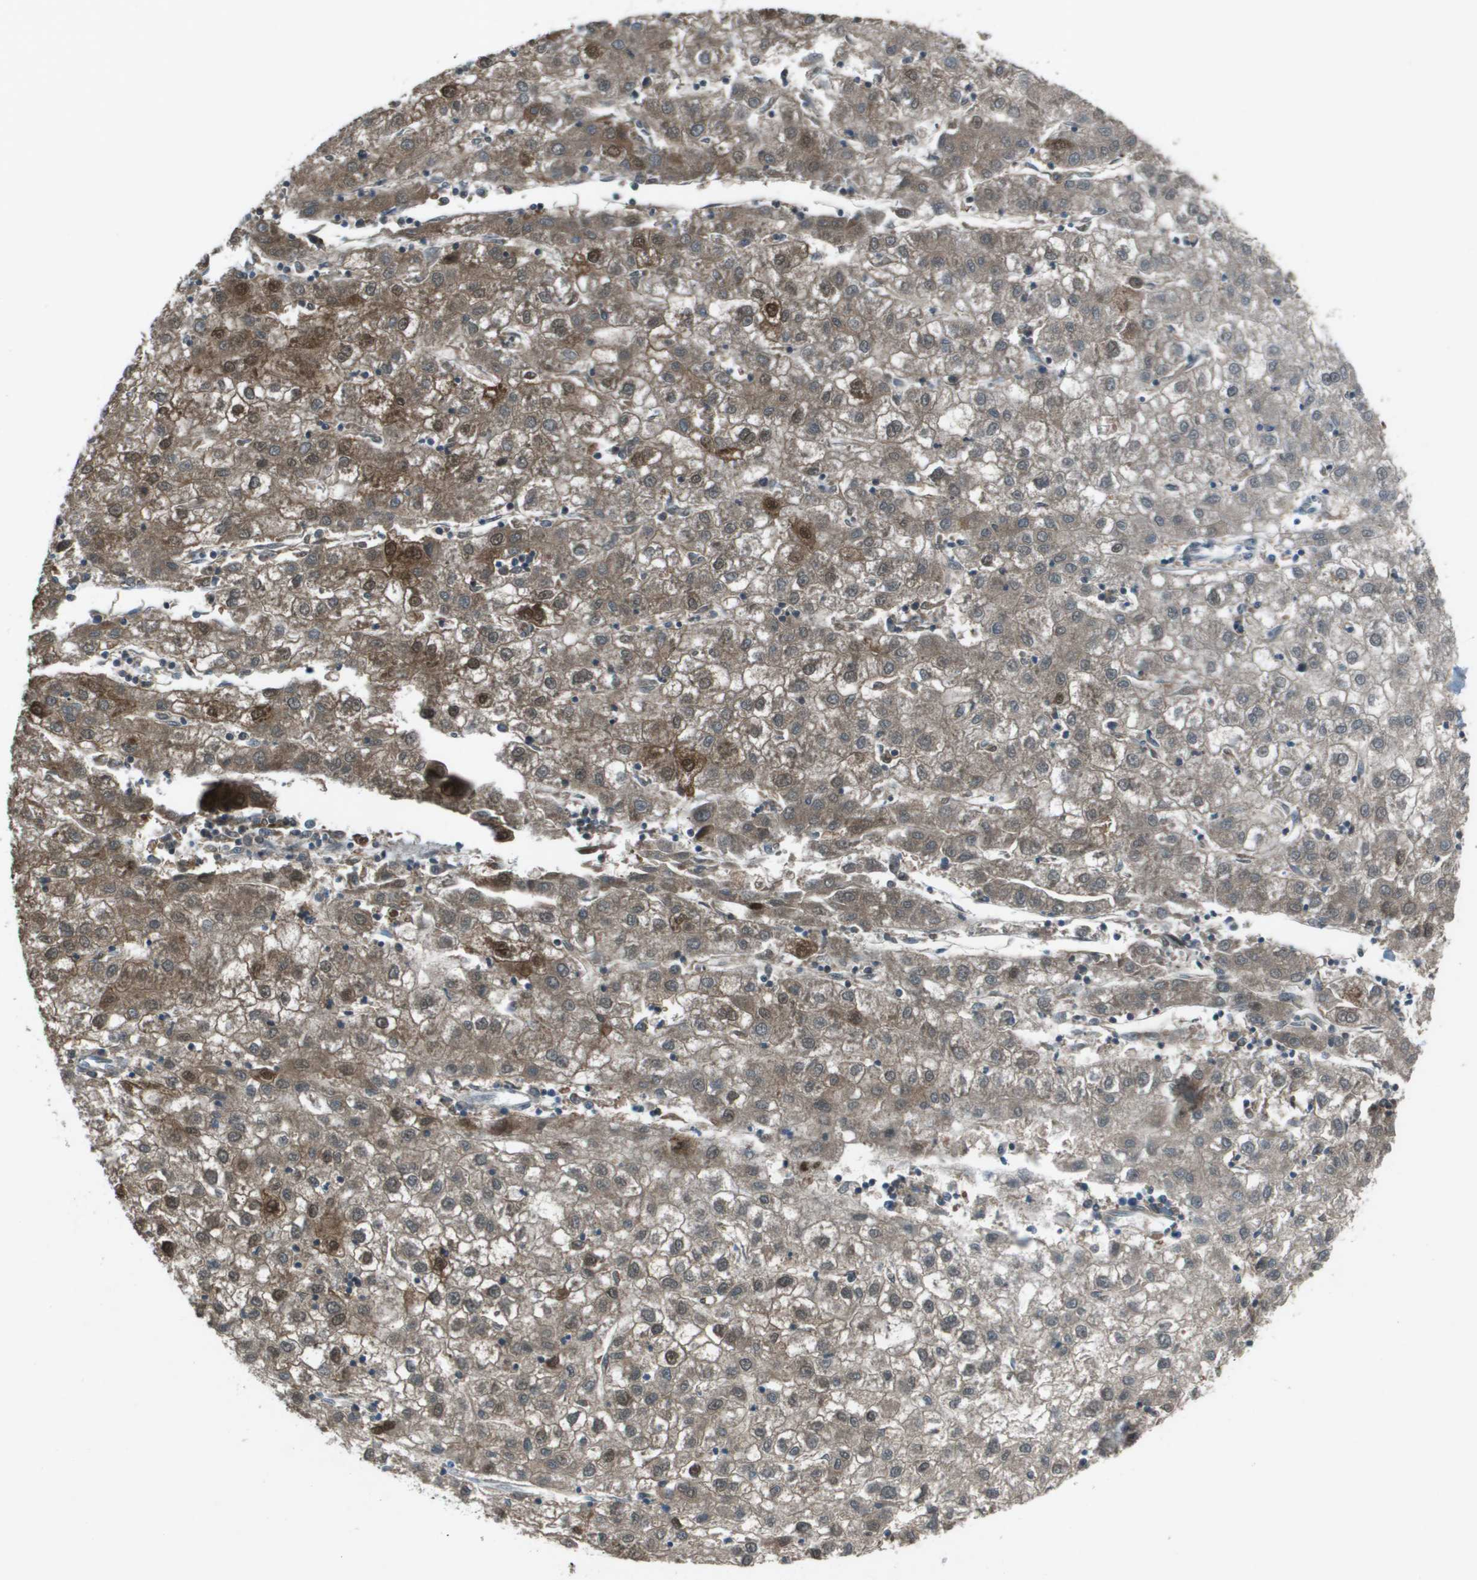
{"staining": {"intensity": "moderate", "quantity": "25%-75%", "location": "cytoplasmic/membranous,nuclear"}, "tissue": "liver cancer", "cell_type": "Tumor cells", "image_type": "cancer", "snomed": [{"axis": "morphology", "description": "Carcinoma, Hepatocellular, NOS"}, {"axis": "topography", "description": "Liver"}], "caption": "There is medium levels of moderate cytoplasmic/membranous and nuclear staining in tumor cells of hepatocellular carcinoma (liver), as demonstrated by immunohistochemical staining (brown color).", "gene": "CAMK4", "patient": {"sex": "male", "age": 72}}